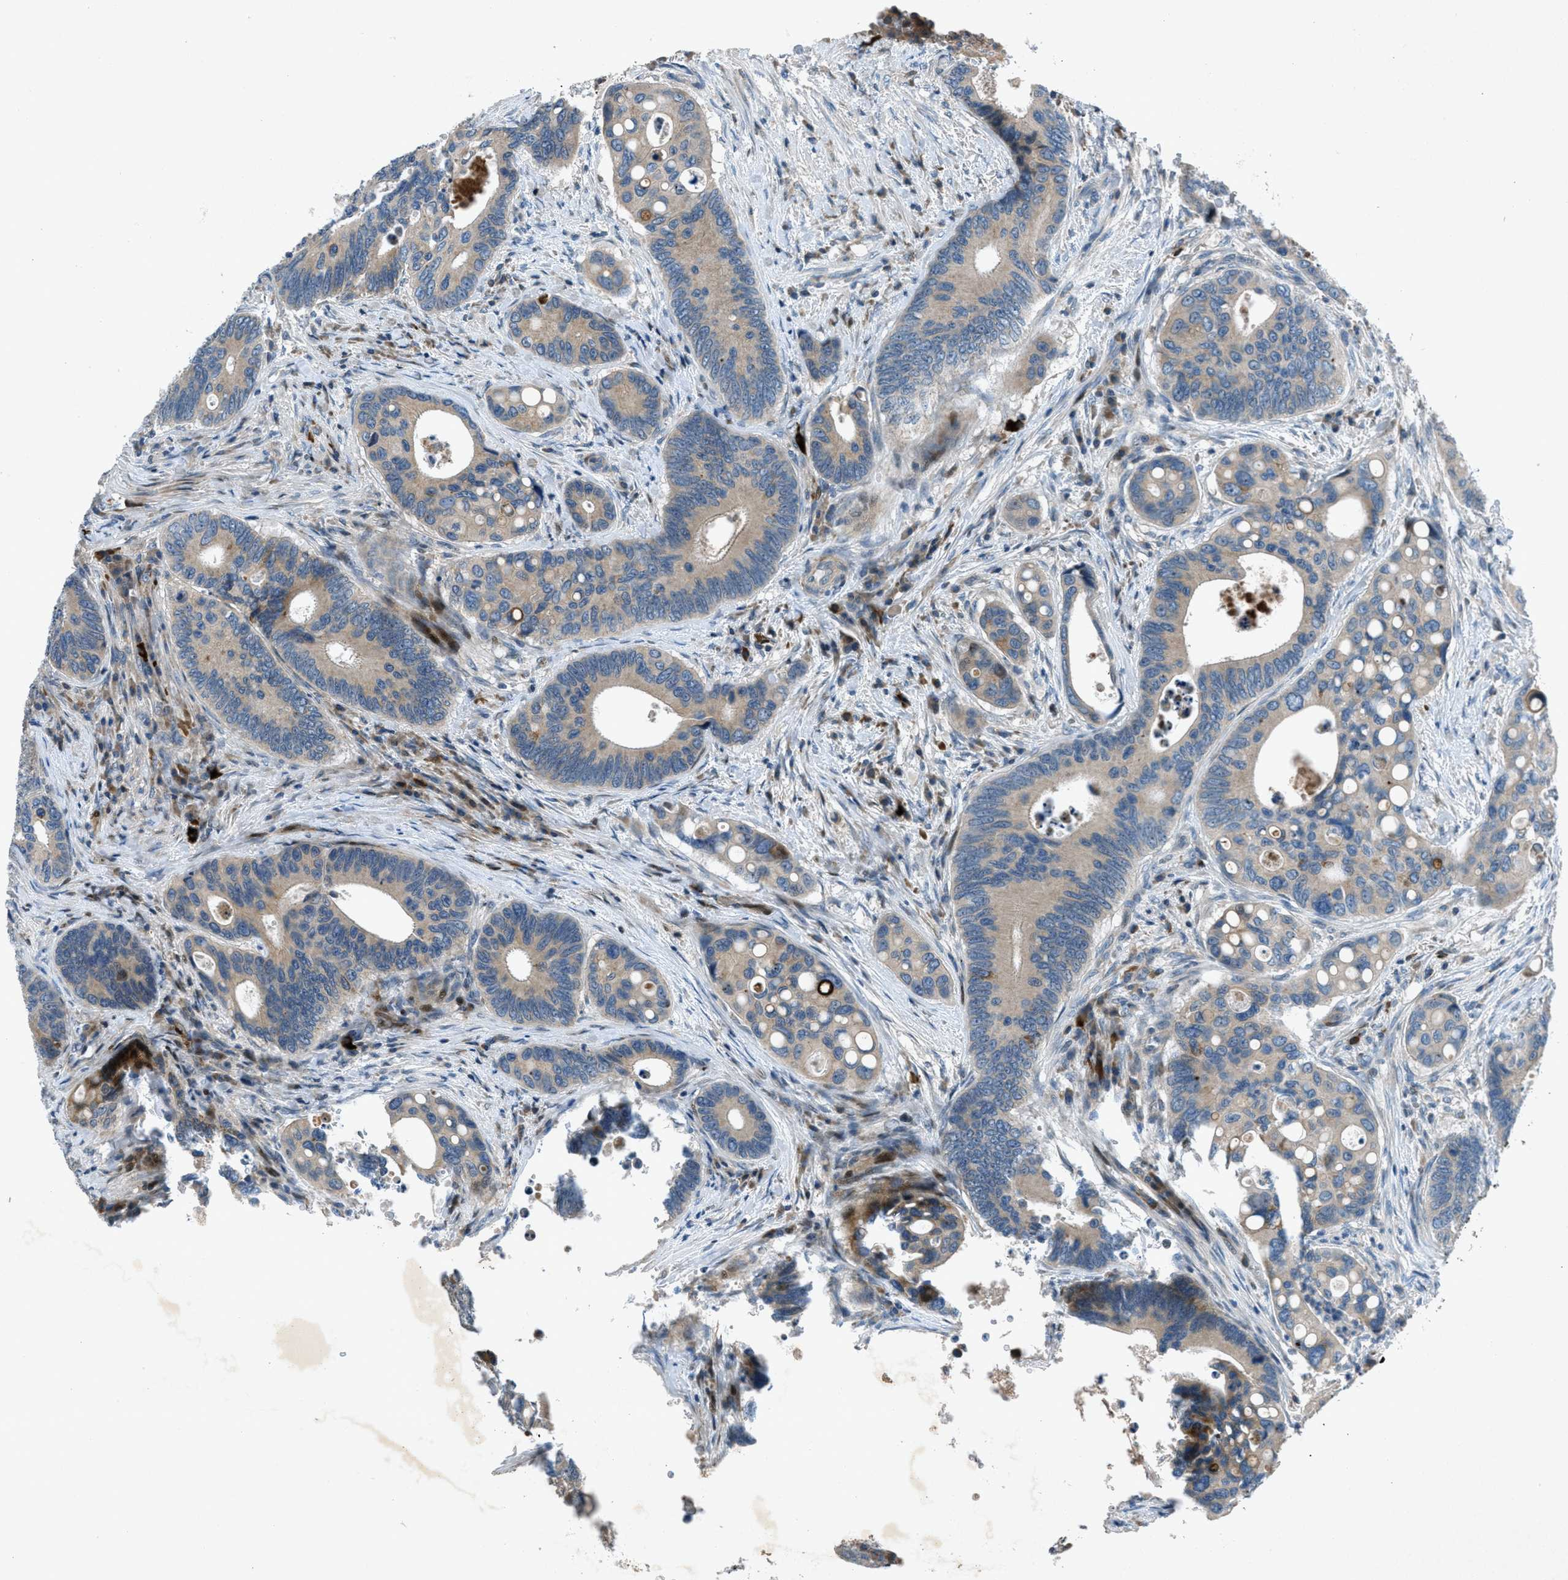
{"staining": {"intensity": "weak", "quantity": ">75%", "location": "cytoplasmic/membranous"}, "tissue": "colorectal cancer", "cell_type": "Tumor cells", "image_type": "cancer", "snomed": [{"axis": "morphology", "description": "Inflammation, NOS"}, {"axis": "morphology", "description": "Adenocarcinoma, NOS"}, {"axis": "topography", "description": "Colon"}], "caption": "Approximately >75% of tumor cells in colorectal adenocarcinoma reveal weak cytoplasmic/membranous protein staining as visualized by brown immunohistochemical staining.", "gene": "CLEC2D", "patient": {"sex": "male", "age": 72}}